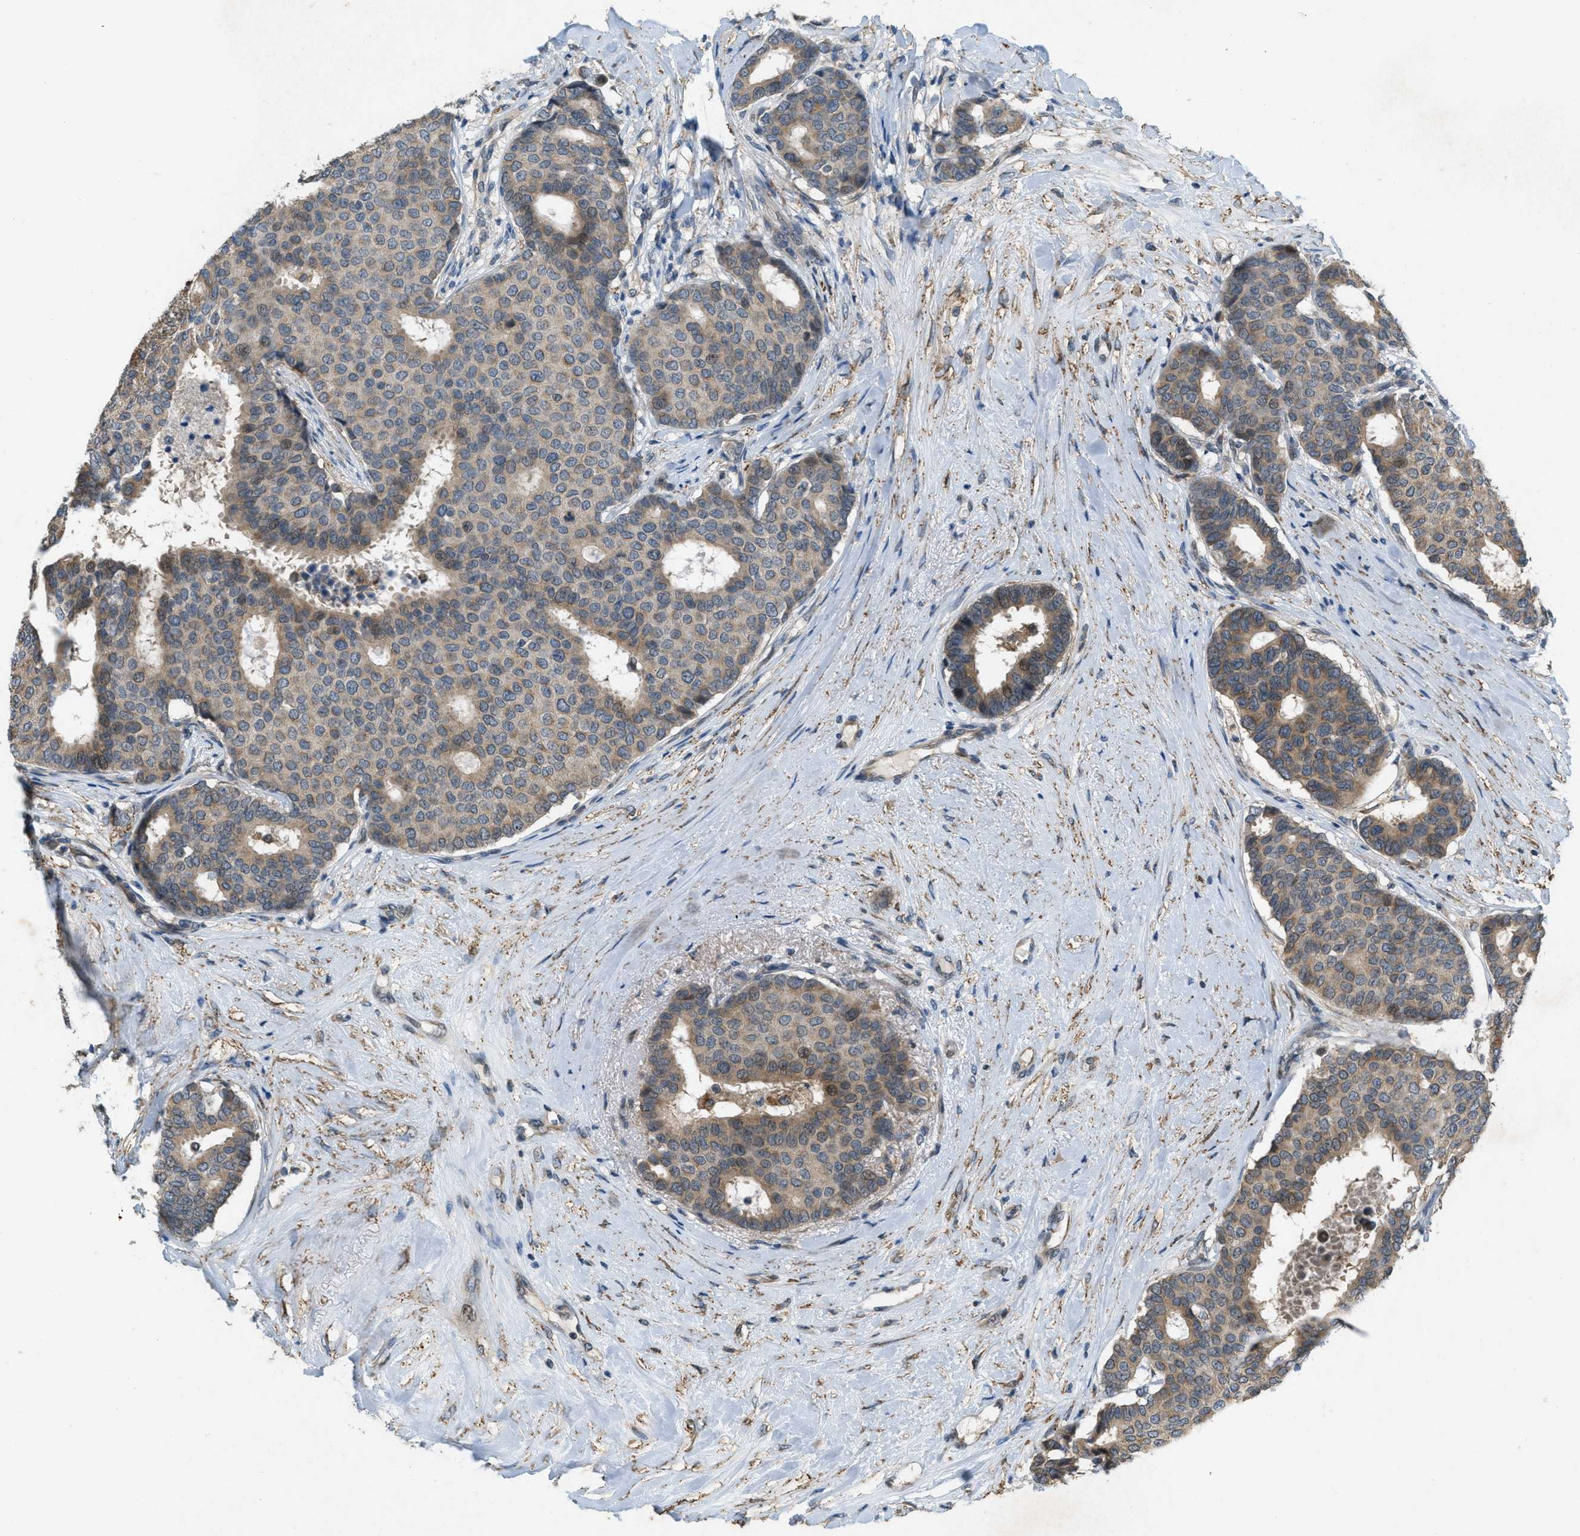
{"staining": {"intensity": "moderate", "quantity": ">75%", "location": "cytoplasmic/membranous,nuclear"}, "tissue": "breast cancer", "cell_type": "Tumor cells", "image_type": "cancer", "snomed": [{"axis": "morphology", "description": "Duct carcinoma"}, {"axis": "topography", "description": "Breast"}], "caption": "Immunohistochemical staining of human breast cancer reveals moderate cytoplasmic/membranous and nuclear protein expression in about >75% of tumor cells.", "gene": "PPP1R15A", "patient": {"sex": "female", "age": 75}}